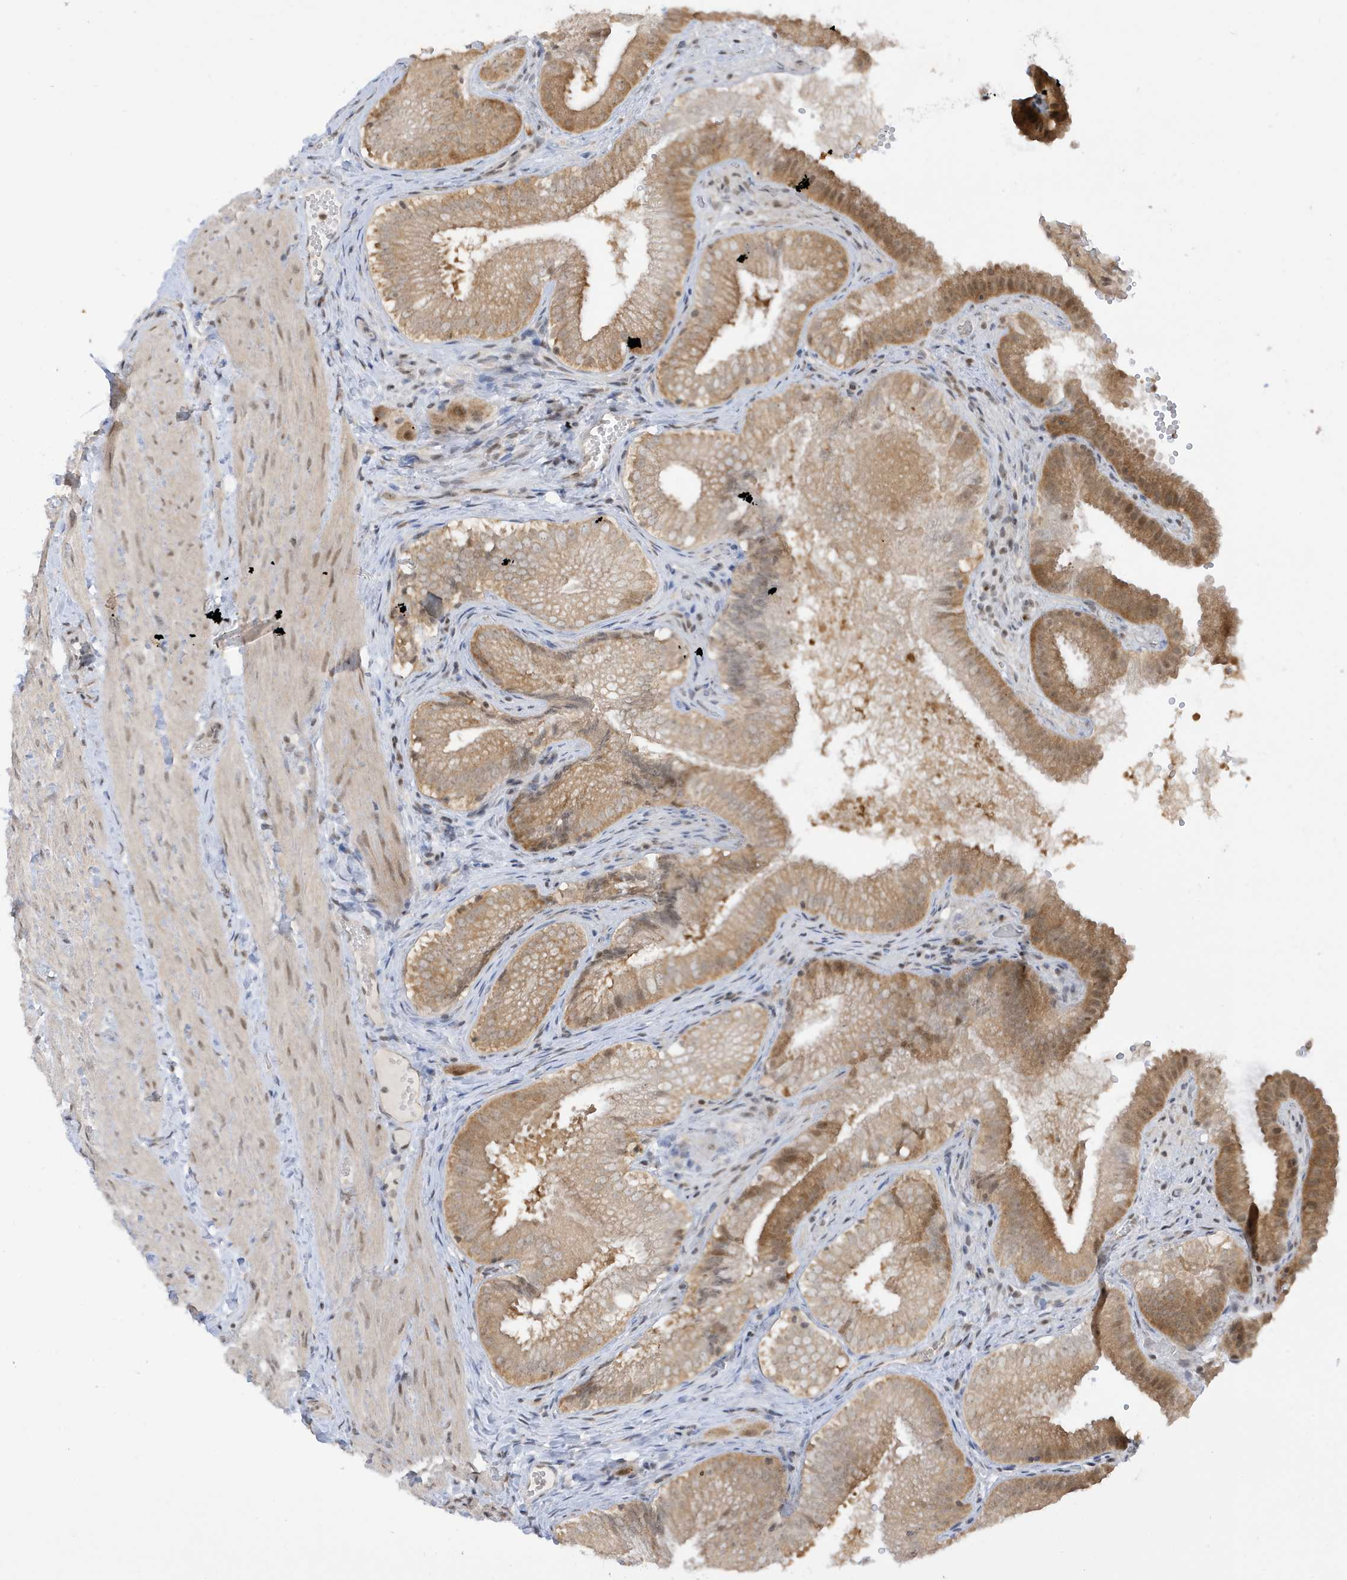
{"staining": {"intensity": "moderate", "quantity": ">75%", "location": "cytoplasmic/membranous,nuclear"}, "tissue": "gallbladder", "cell_type": "Glandular cells", "image_type": "normal", "snomed": [{"axis": "morphology", "description": "Normal tissue, NOS"}, {"axis": "topography", "description": "Gallbladder"}], "caption": "Gallbladder stained with DAB immunohistochemistry (IHC) demonstrates medium levels of moderate cytoplasmic/membranous,nuclear expression in about >75% of glandular cells. (IHC, brightfield microscopy, high magnification).", "gene": "TAB3", "patient": {"sex": "female", "age": 30}}